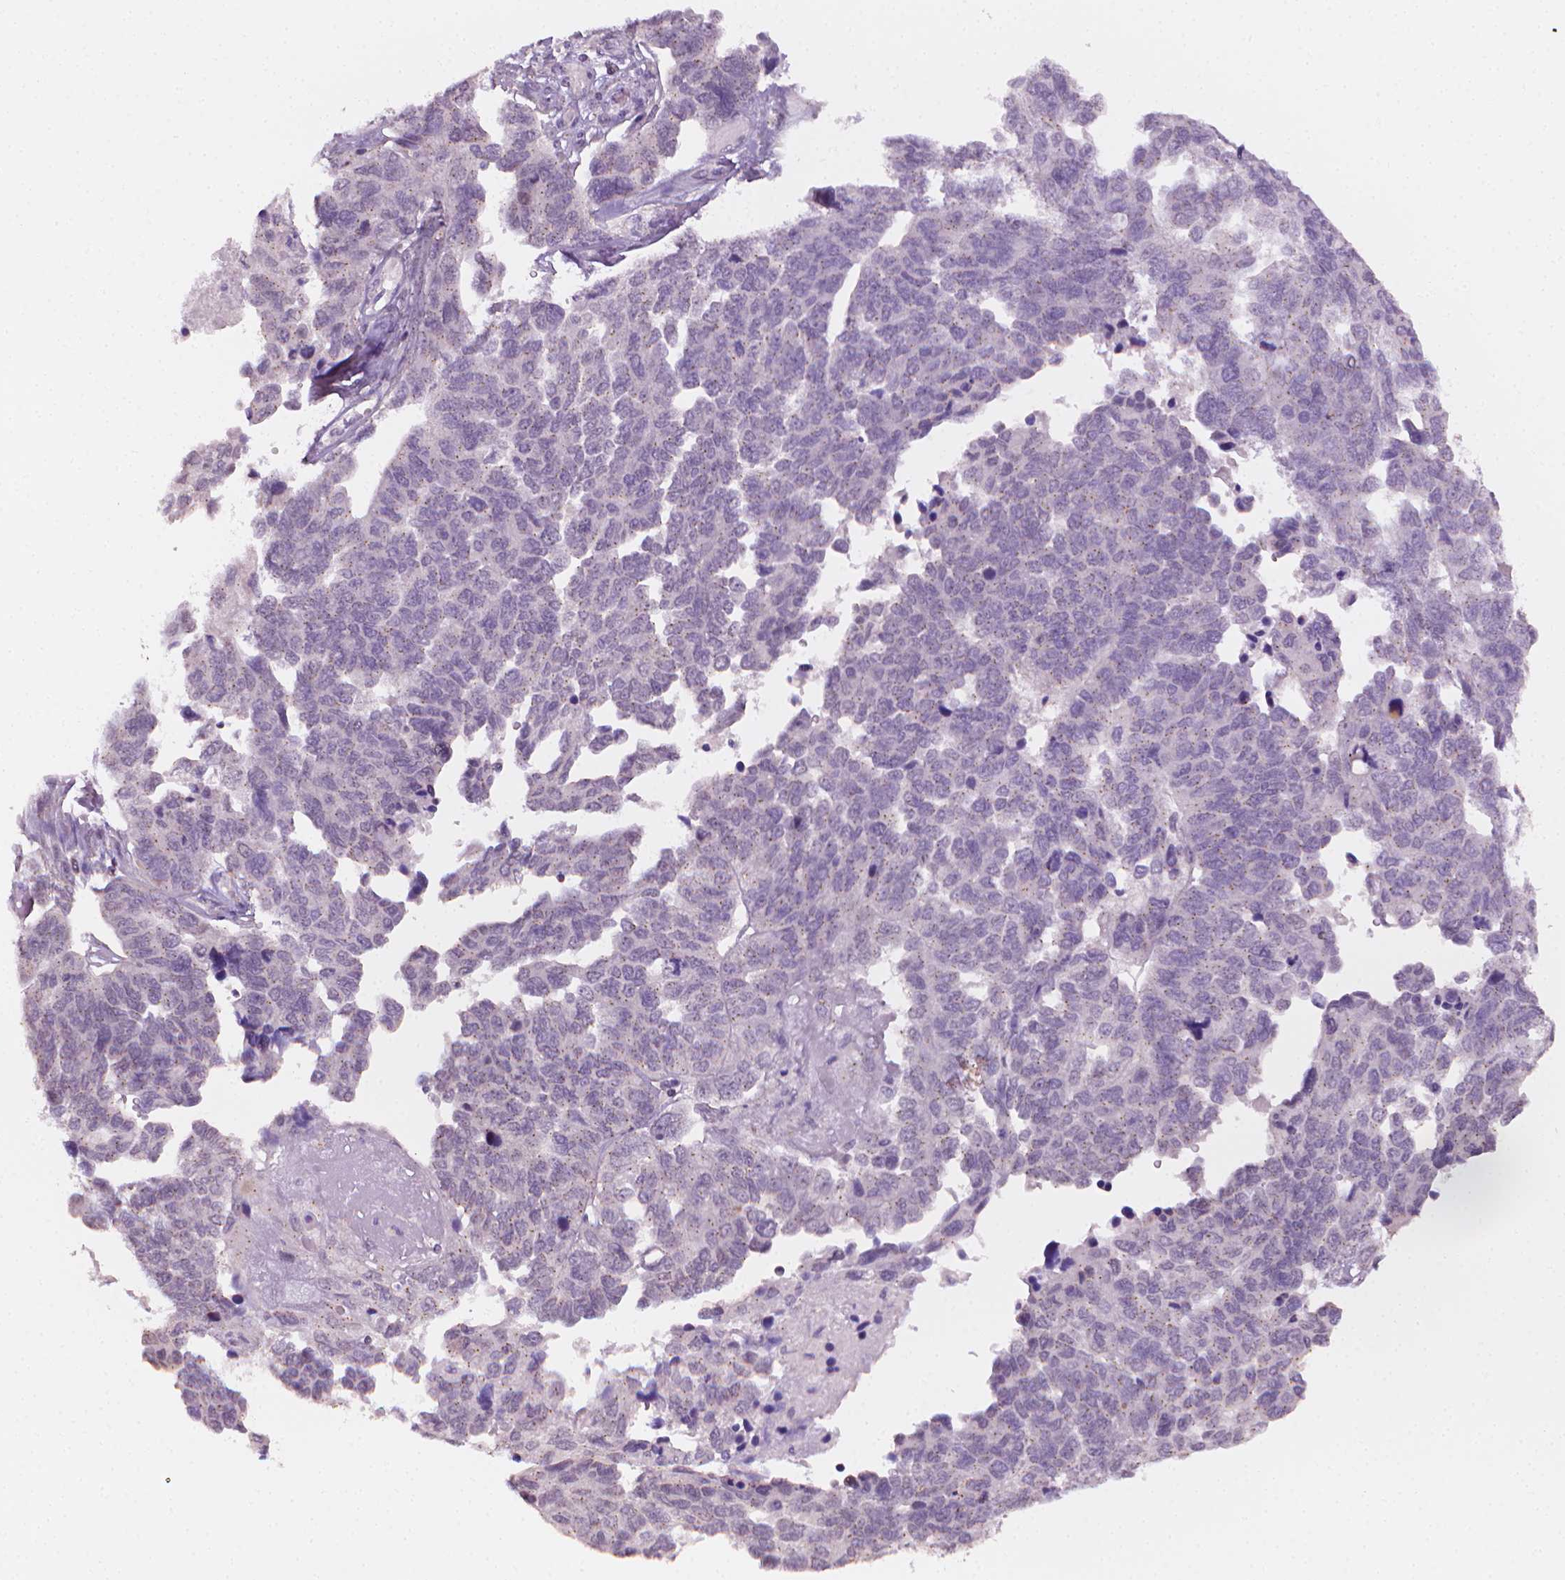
{"staining": {"intensity": "negative", "quantity": "none", "location": "none"}, "tissue": "ovarian cancer", "cell_type": "Tumor cells", "image_type": "cancer", "snomed": [{"axis": "morphology", "description": "Cystadenocarcinoma, serous, NOS"}, {"axis": "topography", "description": "Ovary"}], "caption": "The photomicrograph exhibits no staining of tumor cells in ovarian cancer (serous cystadenocarcinoma).", "gene": "NCAN", "patient": {"sex": "female", "age": 64}}